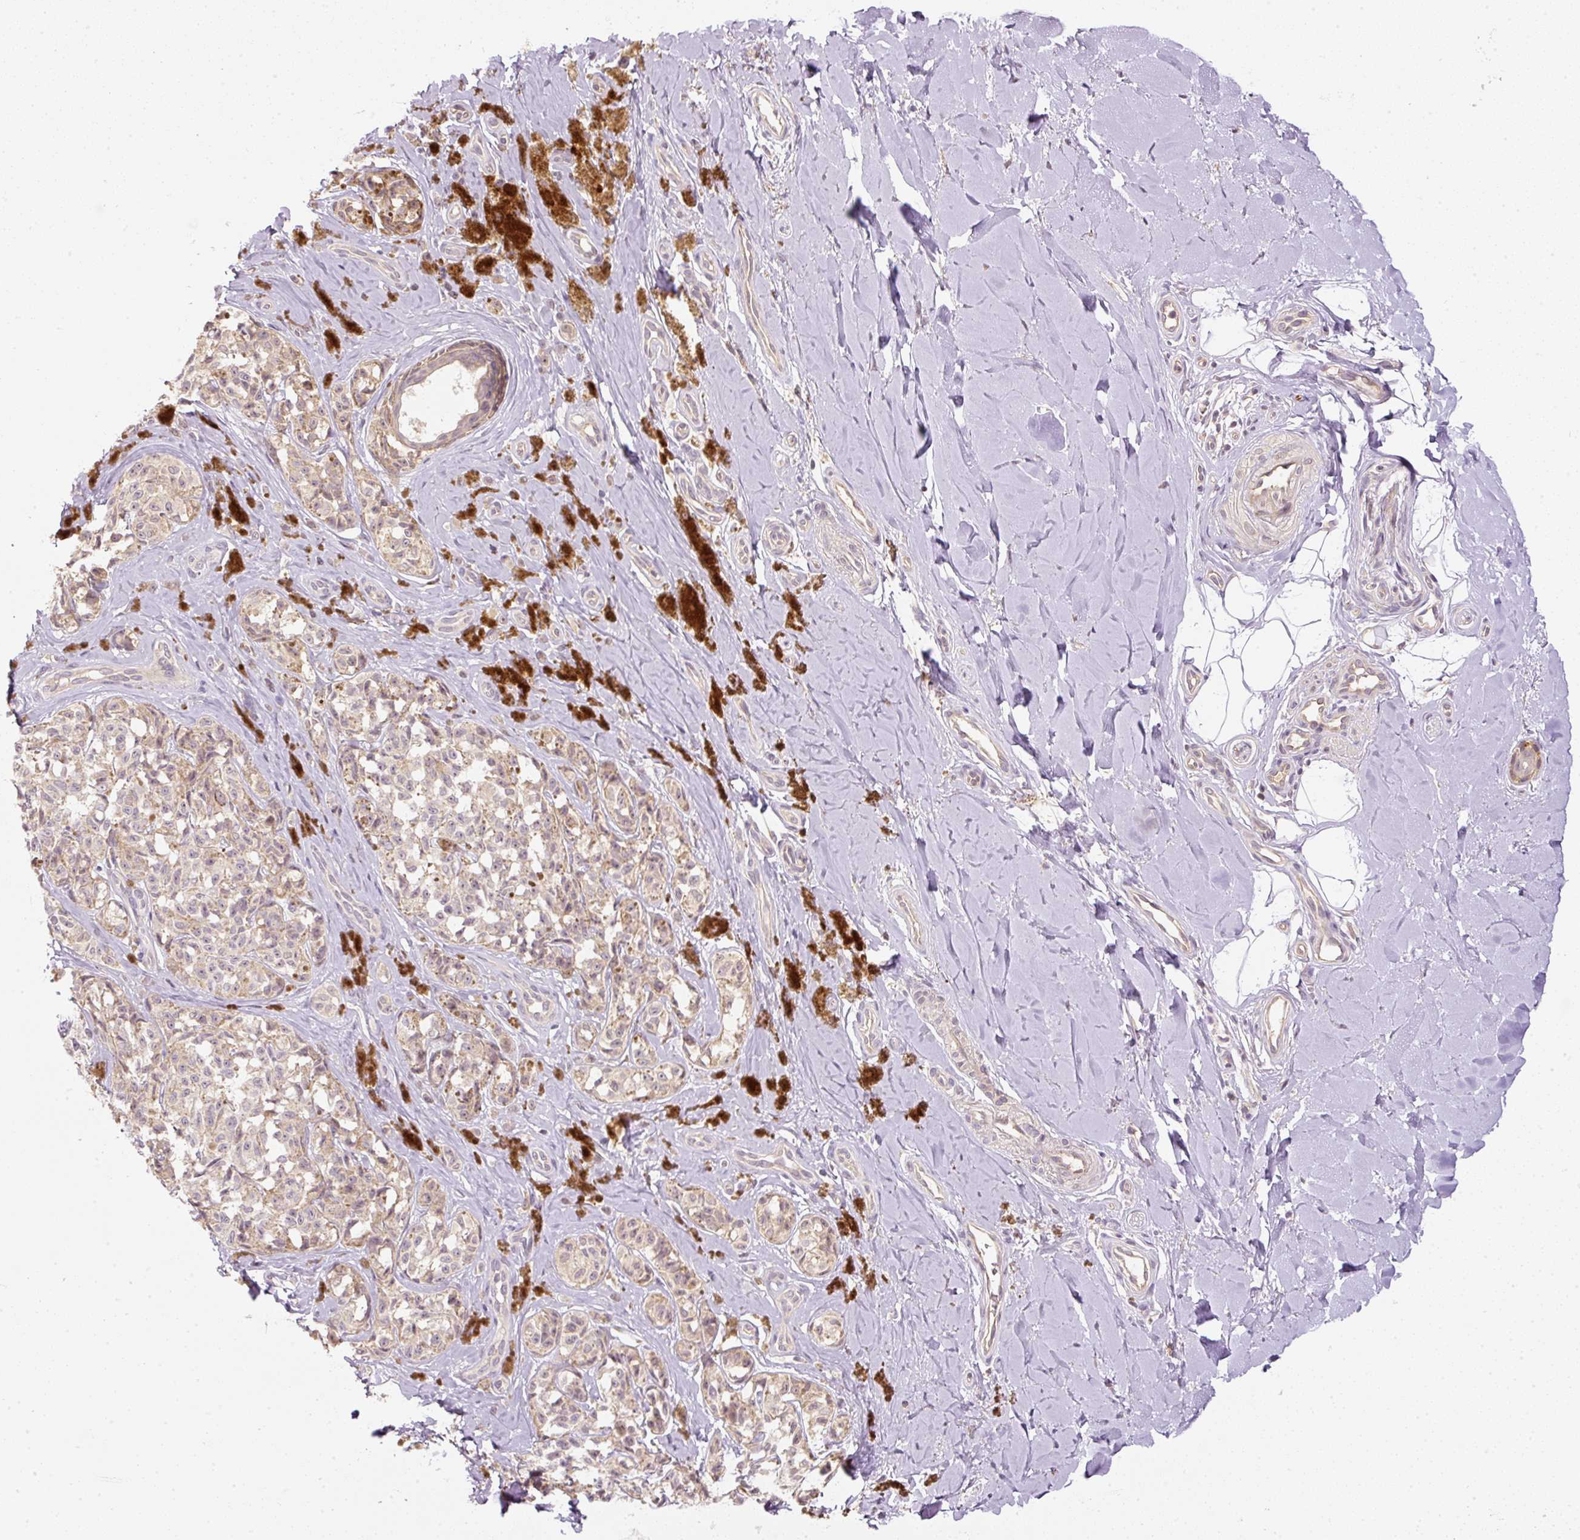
{"staining": {"intensity": "weak", "quantity": "25%-75%", "location": "cytoplasmic/membranous"}, "tissue": "melanoma", "cell_type": "Tumor cells", "image_type": "cancer", "snomed": [{"axis": "morphology", "description": "Malignant melanoma, NOS"}, {"axis": "topography", "description": "Skin"}], "caption": "DAB immunohistochemical staining of melanoma reveals weak cytoplasmic/membranous protein positivity in about 25%-75% of tumor cells. The protein of interest is shown in brown color, while the nuclei are stained blue.", "gene": "CTTNBP2", "patient": {"sex": "female", "age": 65}}